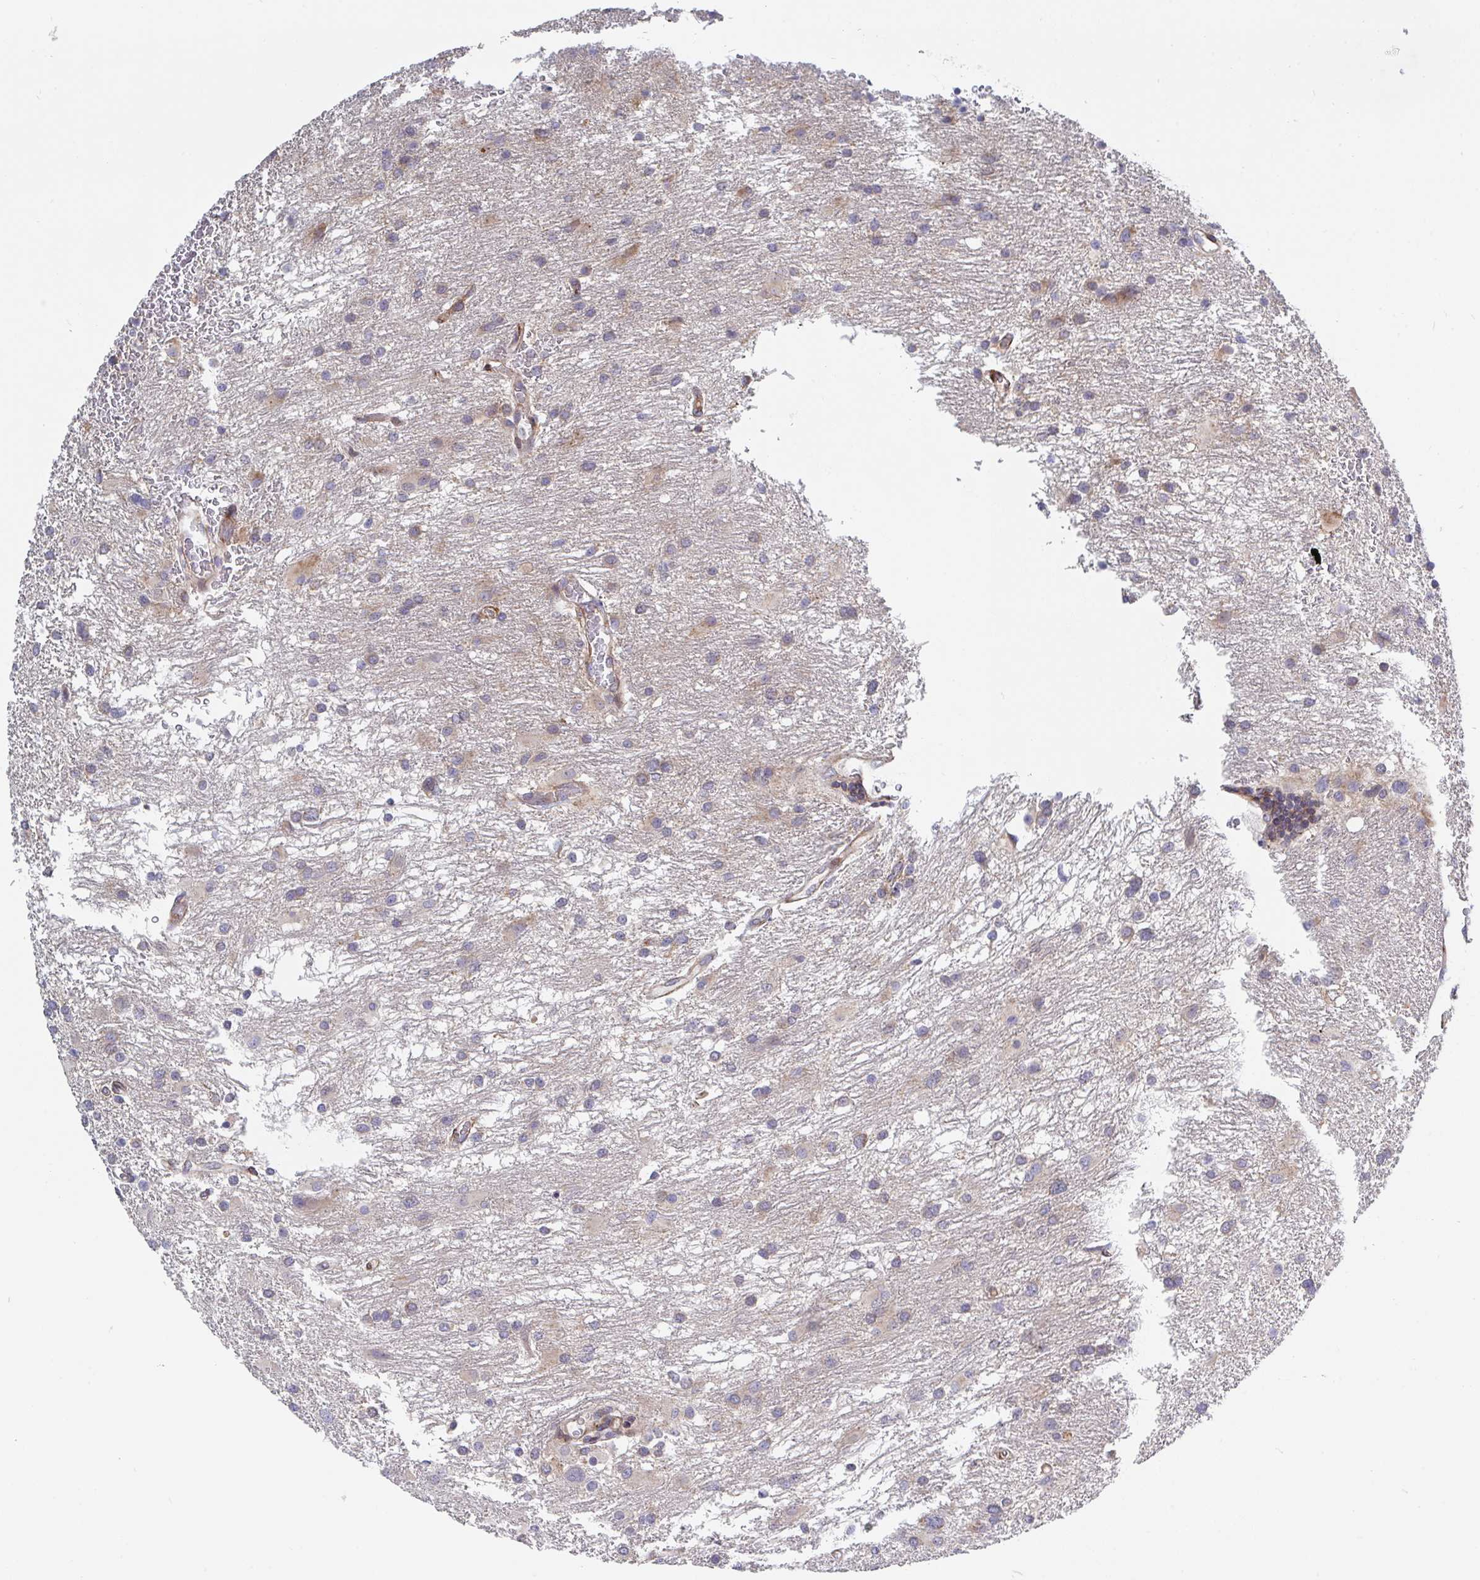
{"staining": {"intensity": "weak", "quantity": "<25%", "location": "cytoplasmic/membranous"}, "tissue": "glioma", "cell_type": "Tumor cells", "image_type": "cancer", "snomed": [{"axis": "morphology", "description": "Glioma, malignant, High grade"}, {"axis": "topography", "description": "Brain"}], "caption": "This micrograph is of glioma stained with immunohistochemistry to label a protein in brown with the nuclei are counter-stained blue. There is no positivity in tumor cells.", "gene": "FRMD3", "patient": {"sex": "male", "age": 53}}